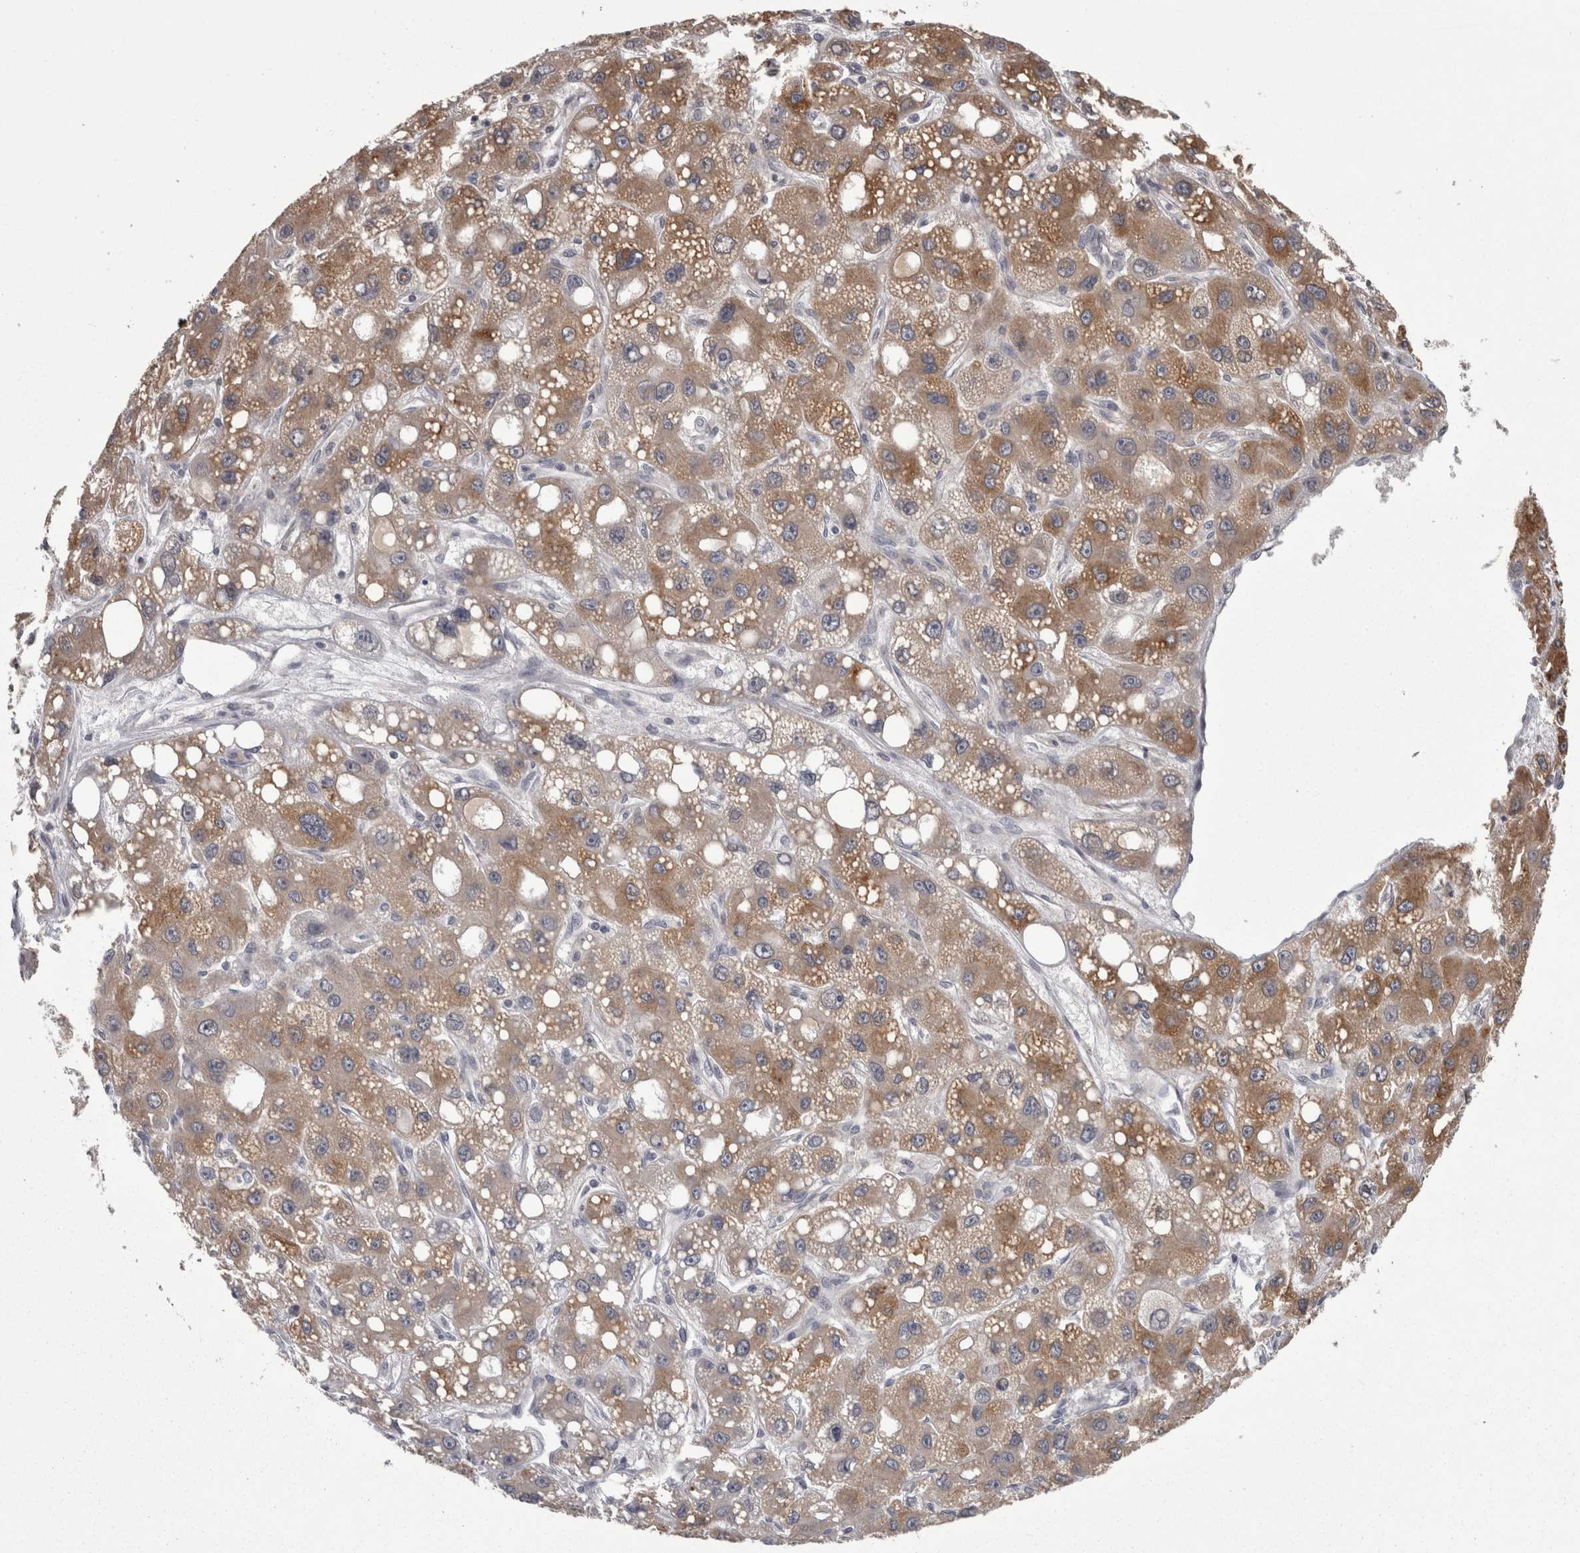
{"staining": {"intensity": "moderate", "quantity": ">75%", "location": "cytoplasmic/membranous"}, "tissue": "liver cancer", "cell_type": "Tumor cells", "image_type": "cancer", "snomed": [{"axis": "morphology", "description": "Carcinoma, Hepatocellular, NOS"}, {"axis": "topography", "description": "Liver"}], "caption": "A brown stain shows moderate cytoplasmic/membranous positivity of a protein in liver hepatocellular carcinoma tumor cells. (Stains: DAB (3,3'-diaminobenzidine) in brown, nuclei in blue, Microscopy: brightfield microscopy at high magnification).", "gene": "PON3", "patient": {"sex": "male", "age": 55}}